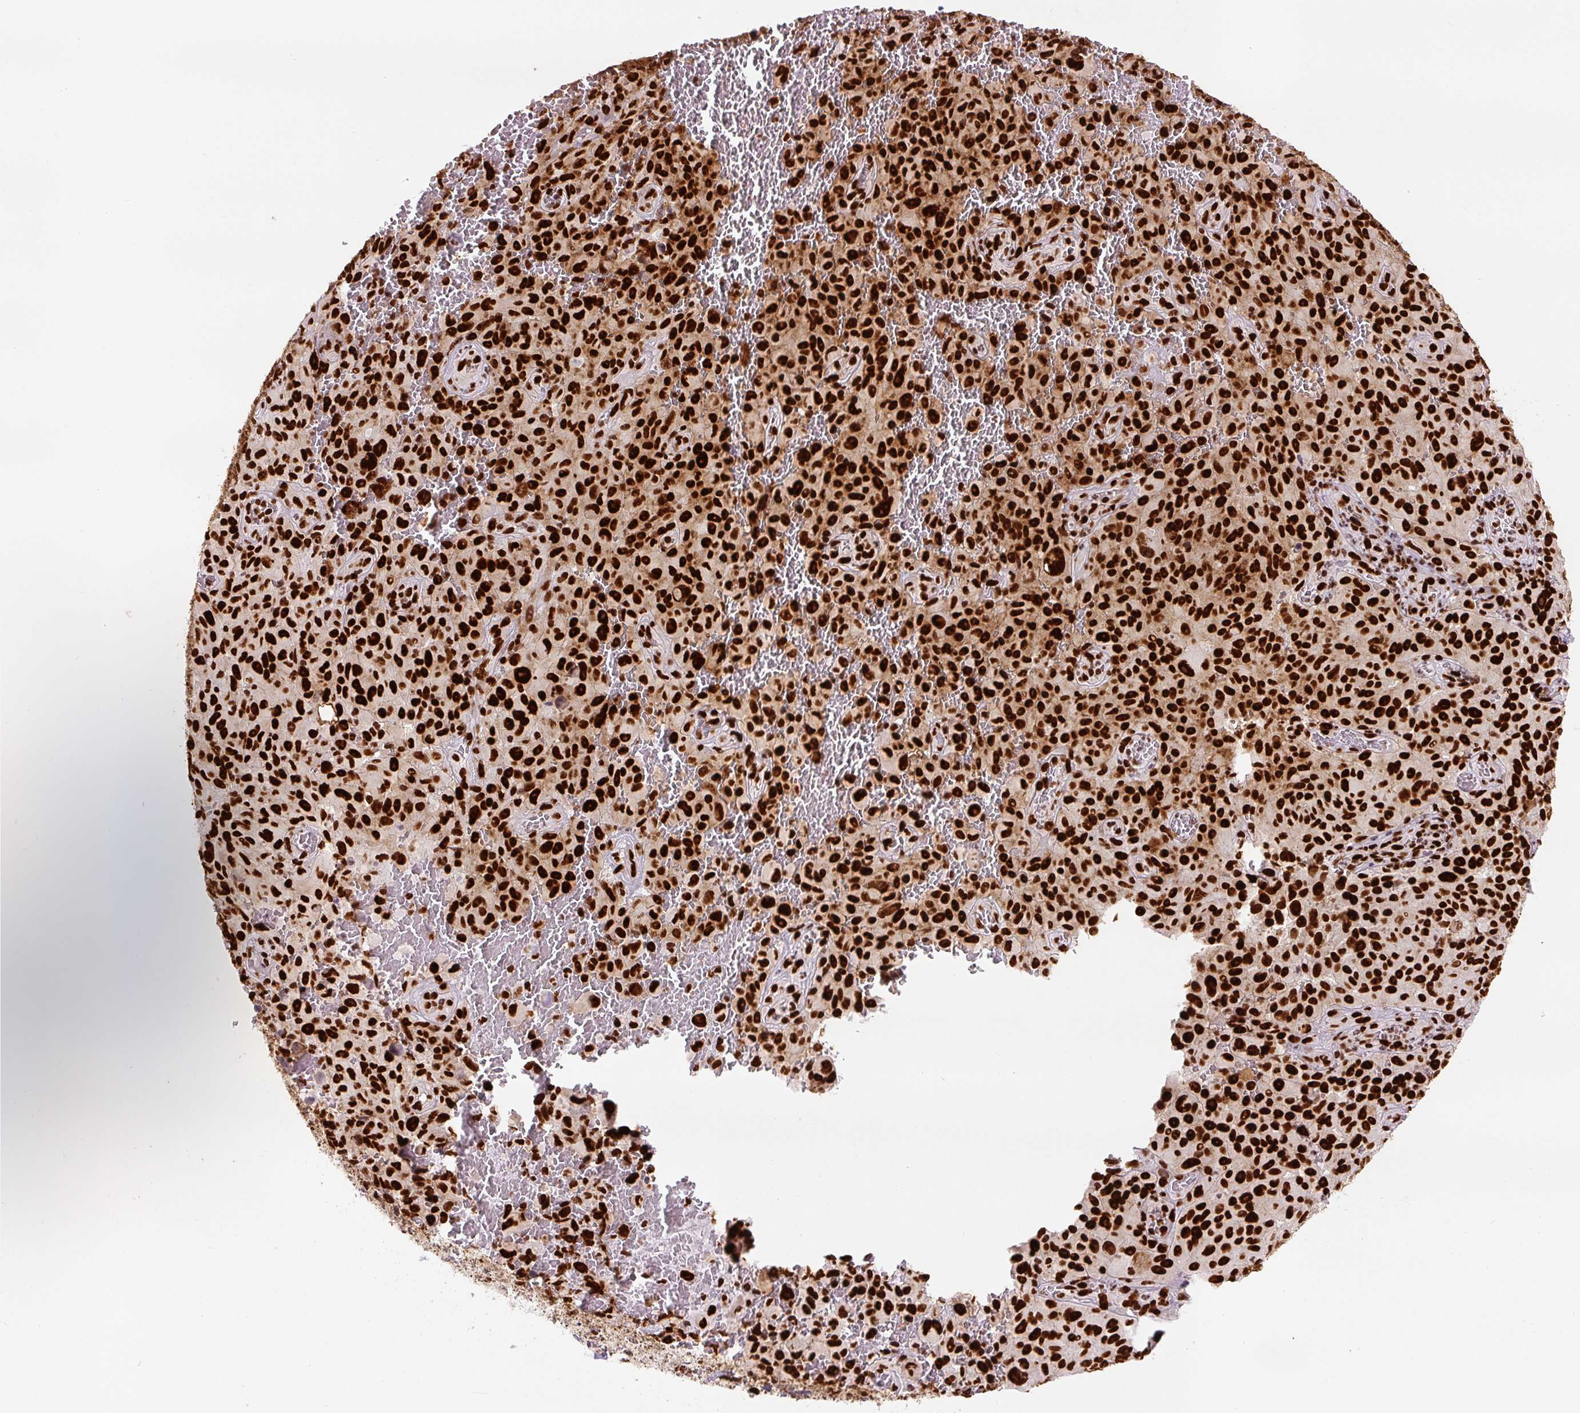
{"staining": {"intensity": "strong", "quantity": ">75%", "location": "nuclear"}, "tissue": "melanoma", "cell_type": "Tumor cells", "image_type": "cancer", "snomed": [{"axis": "morphology", "description": "Malignant melanoma, NOS"}, {"axis": "topography", "description": "Skin"}], "caption": "Strong nuclear staining is seen in approximately >75% of tumor cells in melanoma.", "gene": "FUS", "patient": {"sex": "female", "age": 82}}